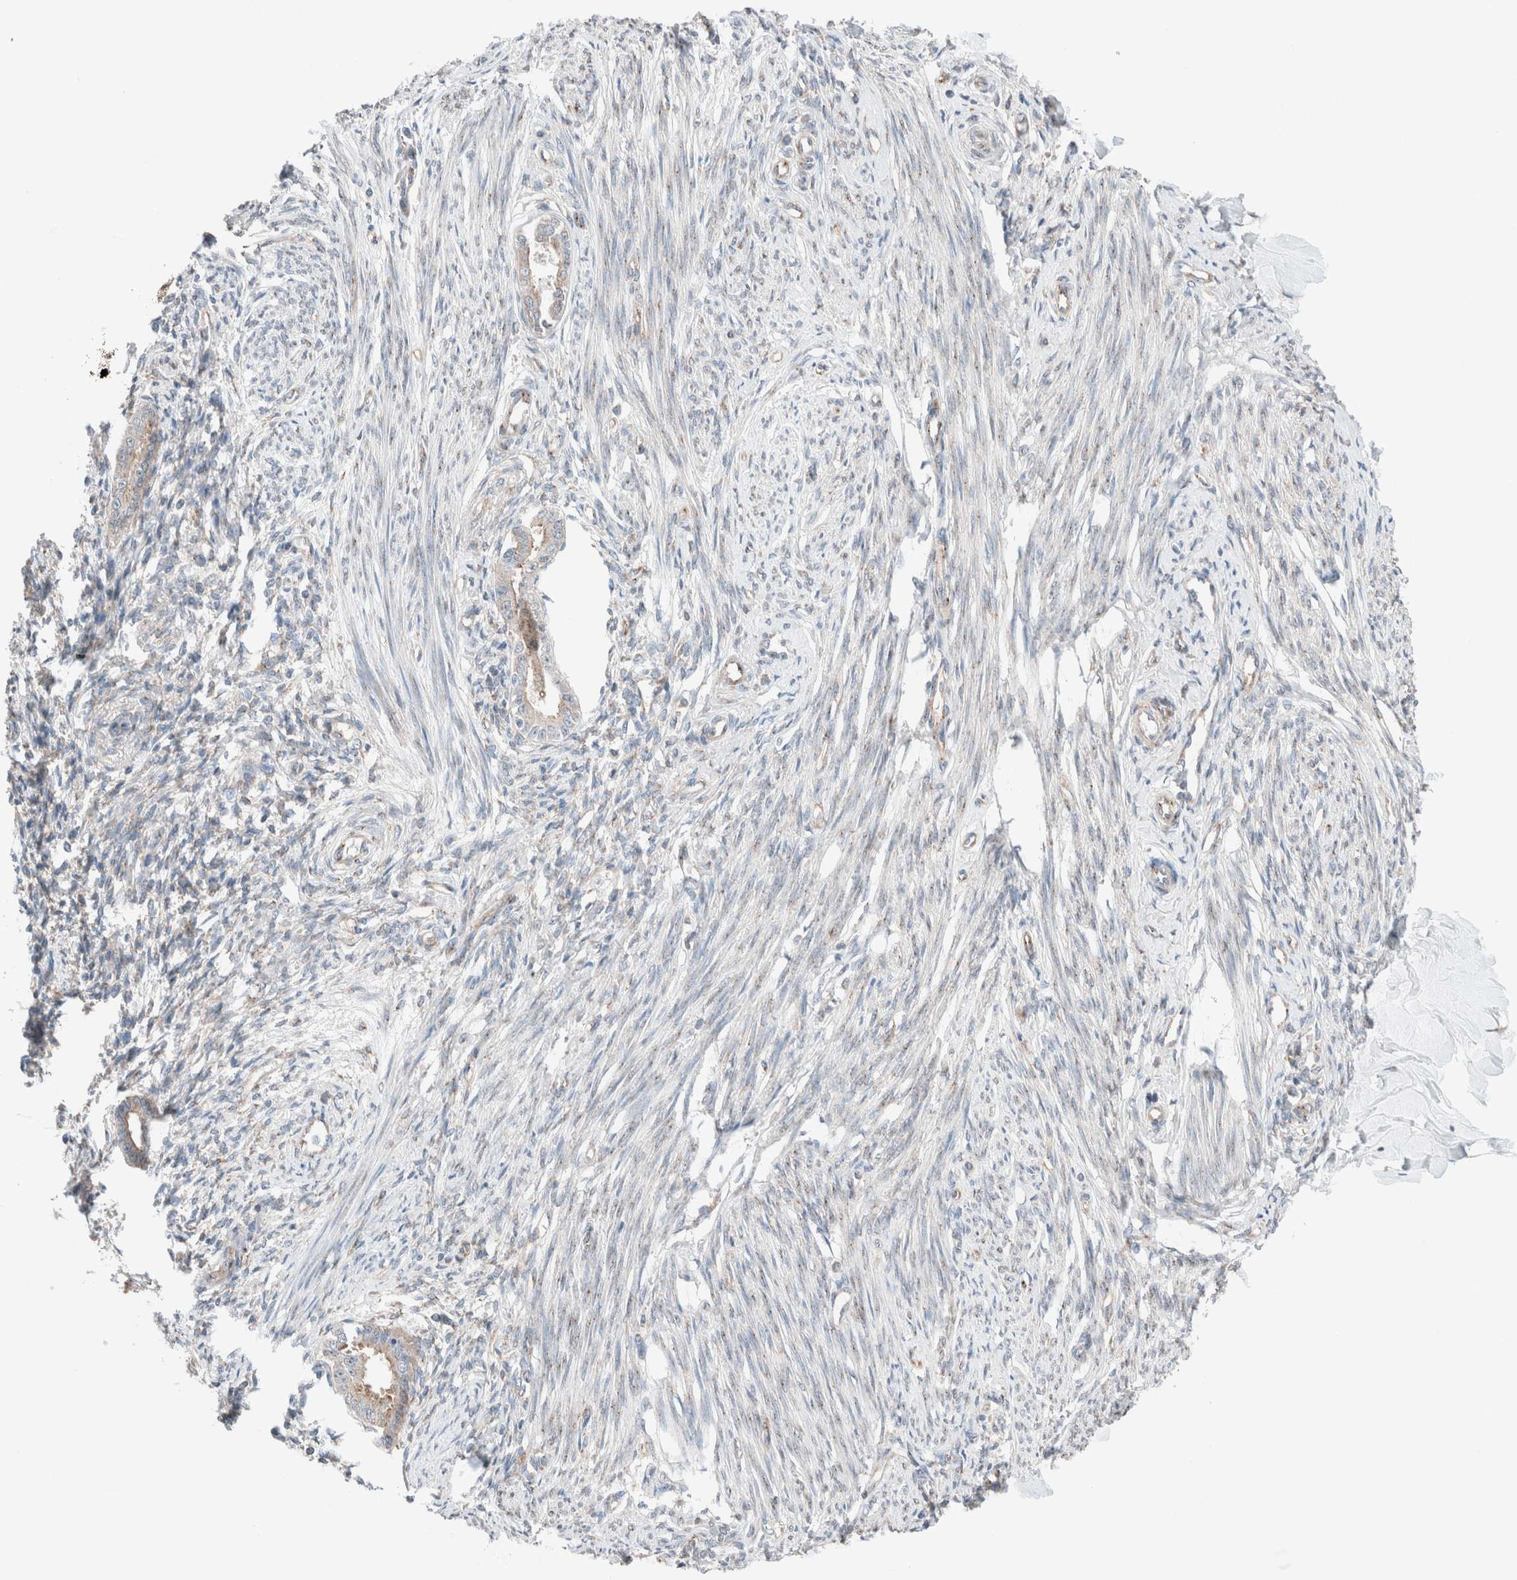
{"staining": {"intensity": "negative", "quantity": "none", "location": "none"}, "tissue": "endometrium", "cell_type": "Cells in endometrial stroma", "image_type": "normal", "snomed": [{"axis": "morphology", "description": "Normal tissue, NOS"}, {"axis": "topography", "description": "Endometrium"}], "caption": "Immunohistochemistry (IHC) histopathology image of normal endometrium stained for a protein (brown), which displays no positivity in cells in endometrial stroma. The staining was performed using DAB (3,3'-diaminobenzidine) to visualize the protein expression in brown, while the nuclei were stained in blue with hematoxylin (Magnification: 20x).", "gene": "CASC3", "patient": {"sex": "female", "age": 56}}